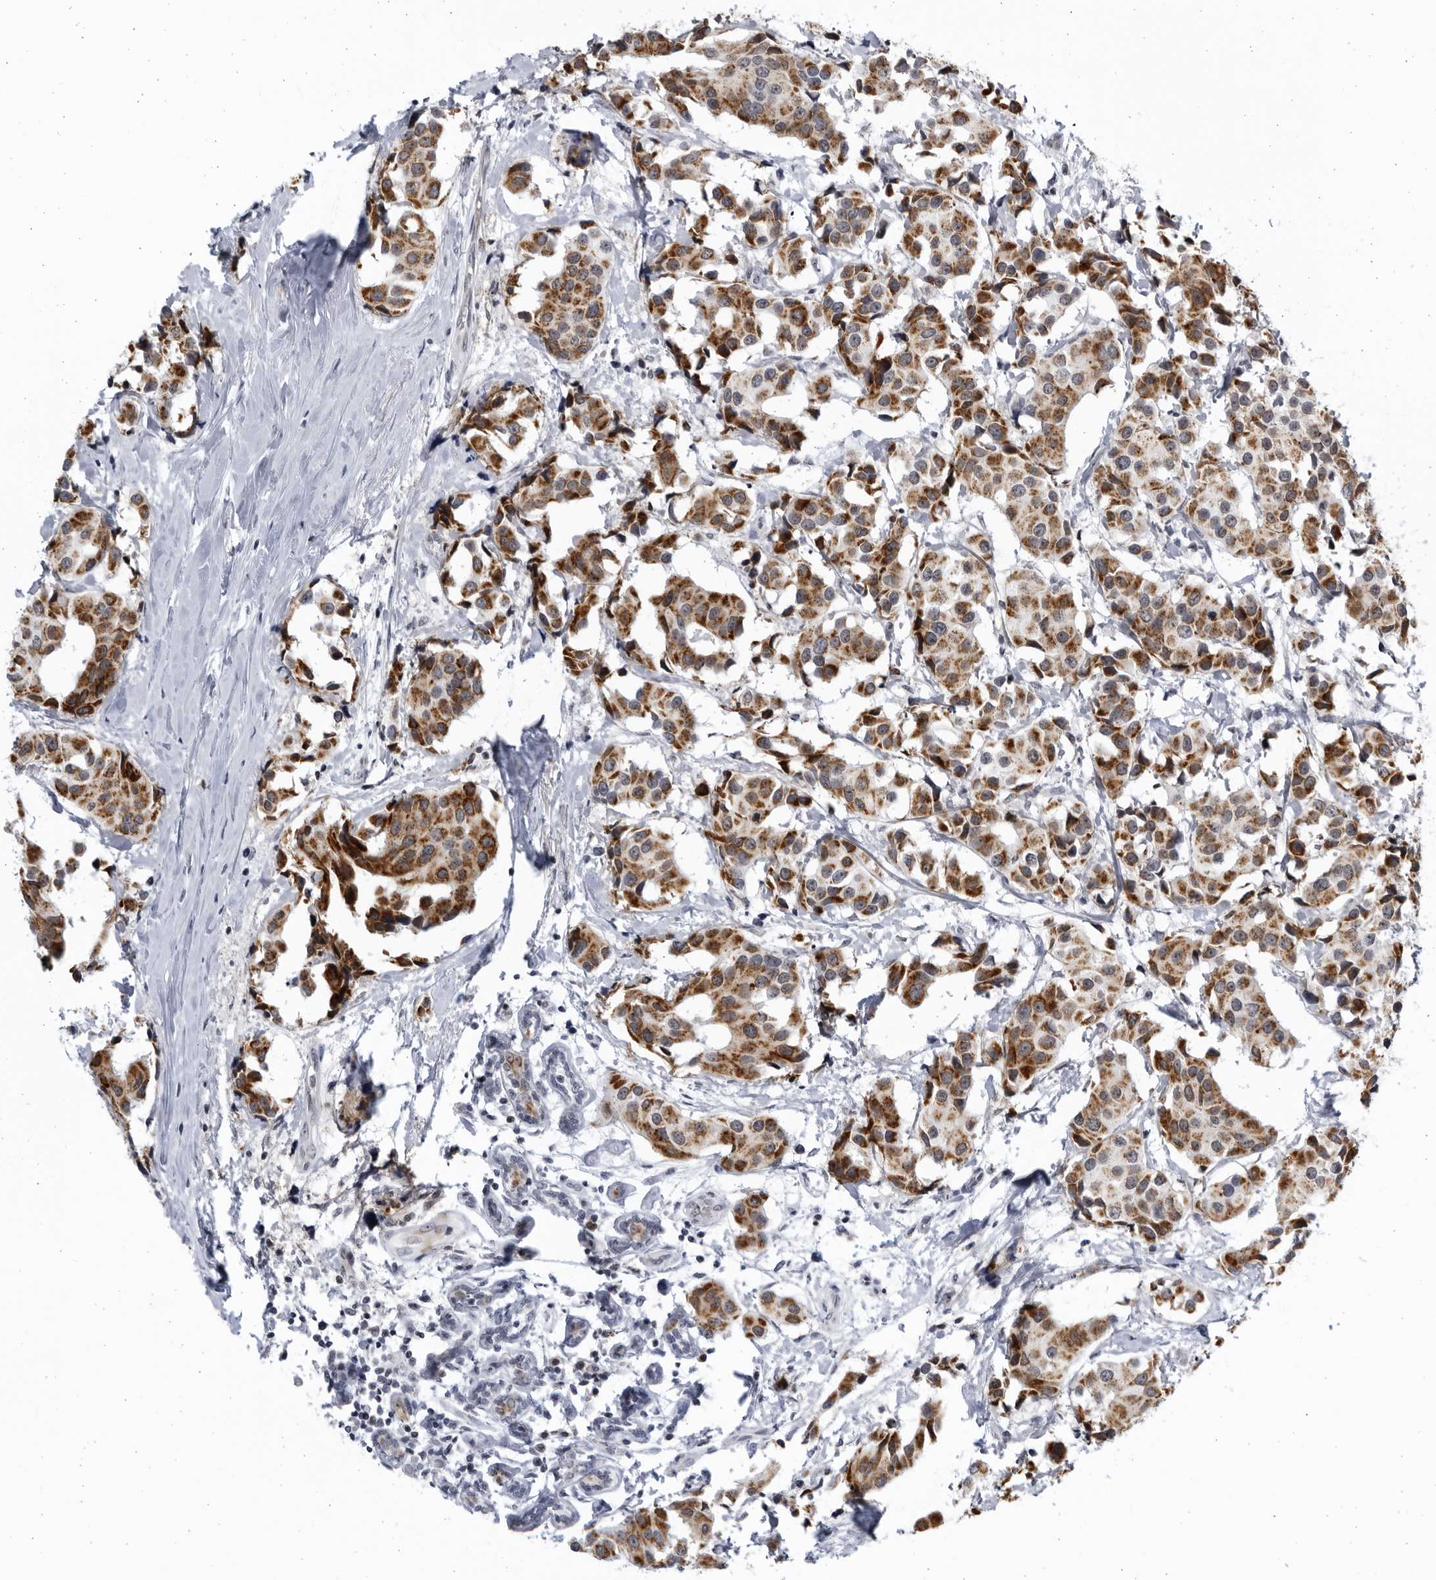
{"staining": {"intensity": "strong", "quantity": ">75%", "location": "cytoplasmic/membranous"}, "tissue": "breast cancer", "cell_type": "Tumor cells", "image_type": "cancer", "snomed": [{"axis": "morphology", "description": "Normal tissue, NOS"}, {"axis": "morphology", "description": "Duct carcinoma"}, {"axis": "topography", "description": "Breast"}], "caption": "IHC photomicrograph of neoplastic tissue: human intraductal carcinoma (breast) stained using immunohistochemistry reveals high levels of strong protein expression localized specifically in the cytoplasmic/membranous of tumor cells, appearing as a cytoplasmic/membranous brown color.", "gene": "SLC25A22", "patient": {"sex": "female", "age": 39}}